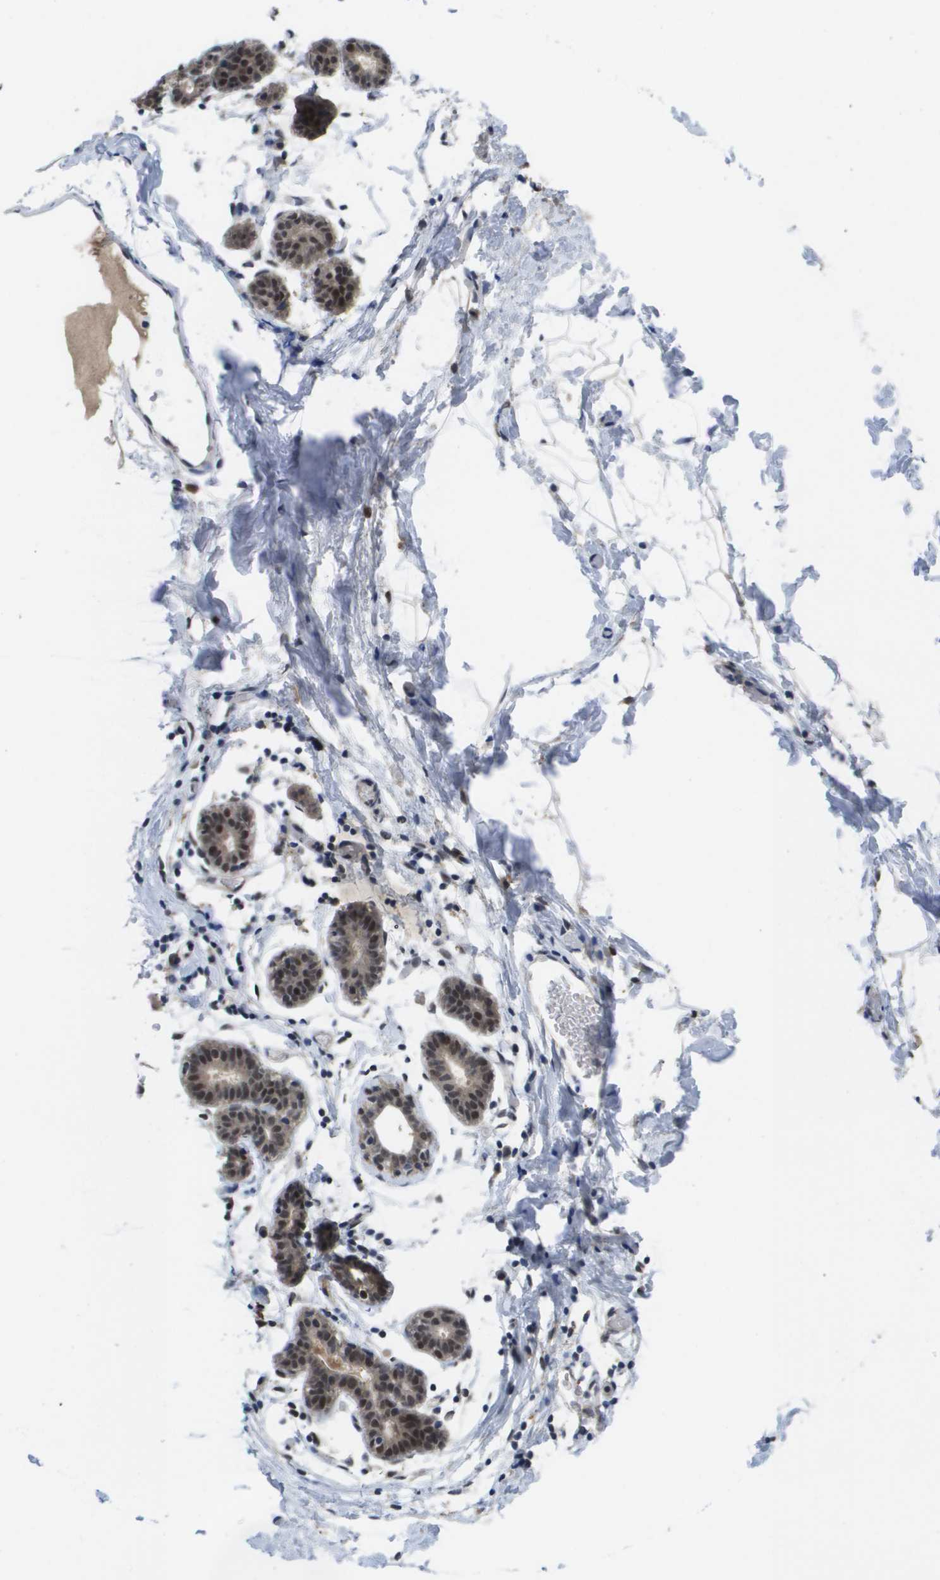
{"staining": {"intensity": "negative", "quantity": "none", "location": "none"}, "tissue": "breast", "cell_type": "Adipocytes", "image_type": "normal", "snomed": [{"axis": "morphology", "description": "Normal tissue, NOS"}, {"axis": "topography", "description": "Breast"}], "caption": "A photomicrograph of breast stained for a protein reveals no brown staining in adipocytes.", "gene": "AMBRA1", "patient": {"sex": "female", "age": 27}}